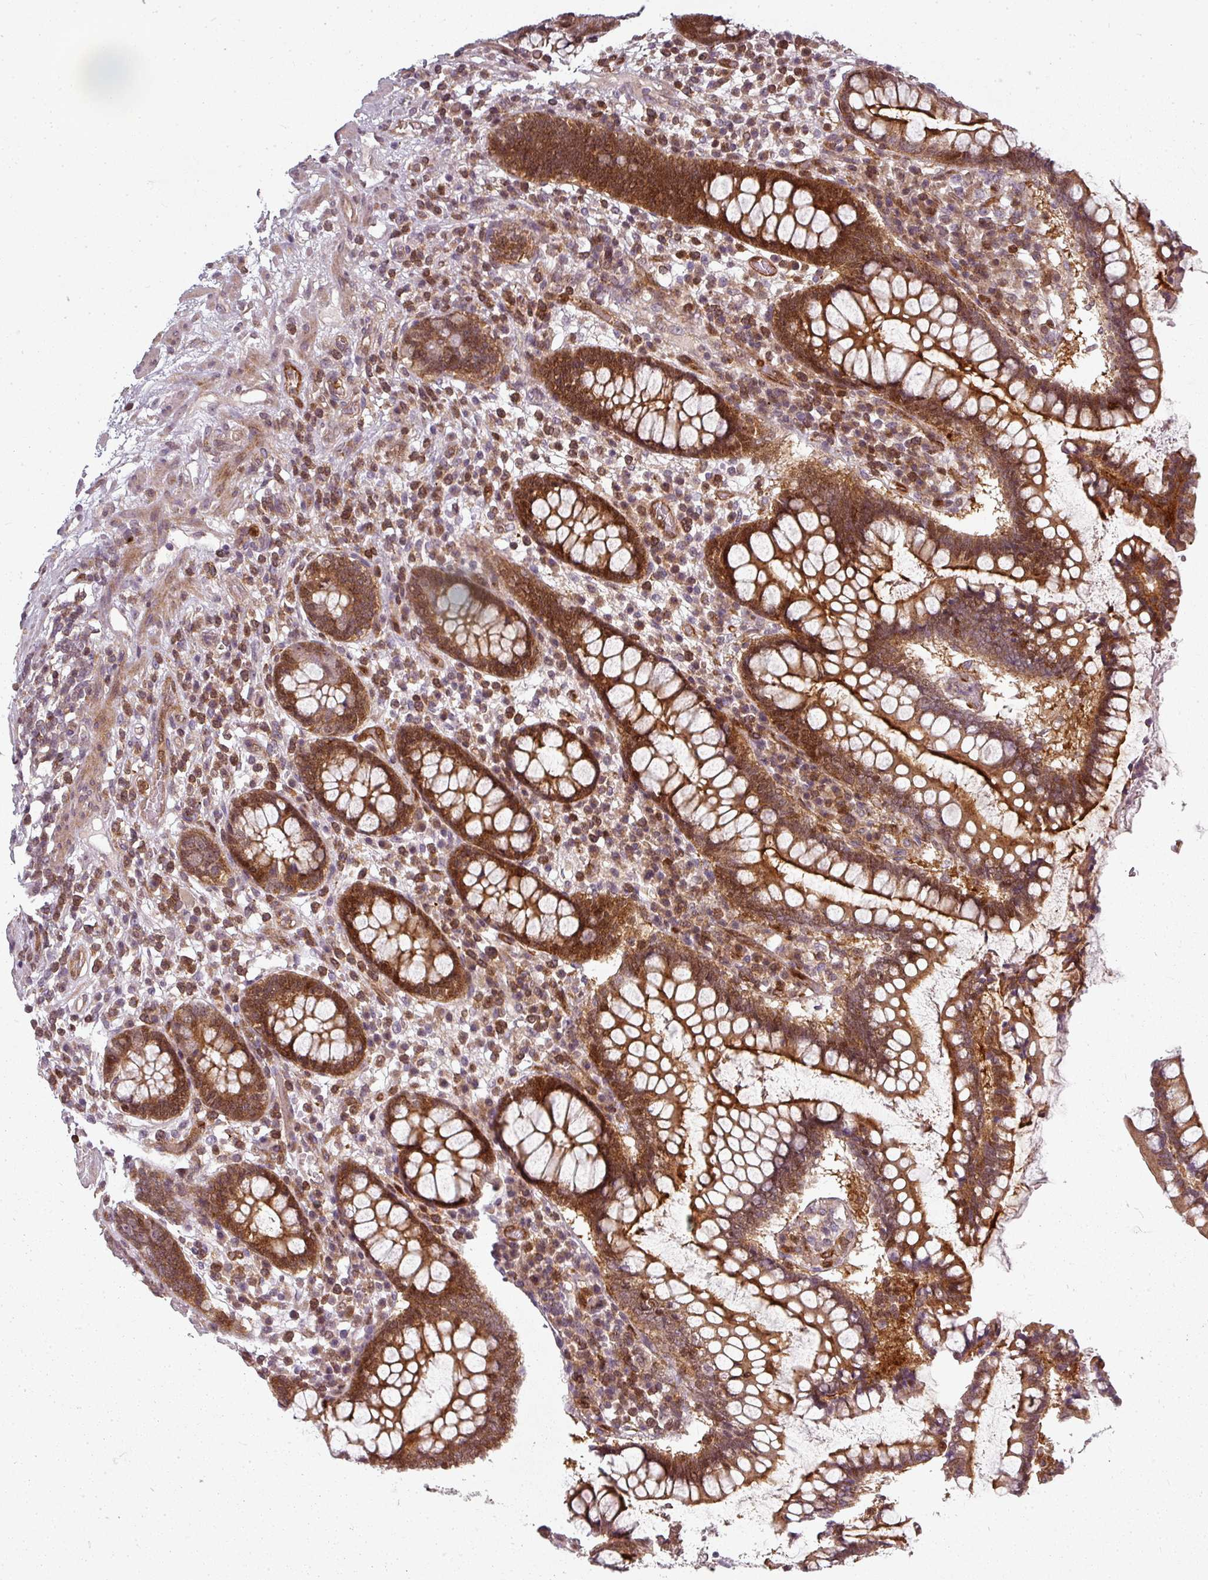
{"staining": {"intensity": "moderate", "quantity": ">75%", "location": "cytoplasmic/membranous"}, "tissue": "colon", "cell_type": "Endothelial cells", "image_type": "normal", "snomed": [{"axis": "morphology", "description": "Normal tissue, NOS"}, {"axis": "topography", "description": "Colon"}], "caption": "Colon was stained to show a protein in brown. There is medium levels of moderate cytoplasmic/membranous staining in approximately >75% of endothelial cells. (DAB (3,3'-diaminobenzidine) IHC, brown staining for protein, blue staining for nuclei).", "gene": "CLIC1", "patient": {"sex": "female", "age": 79}}